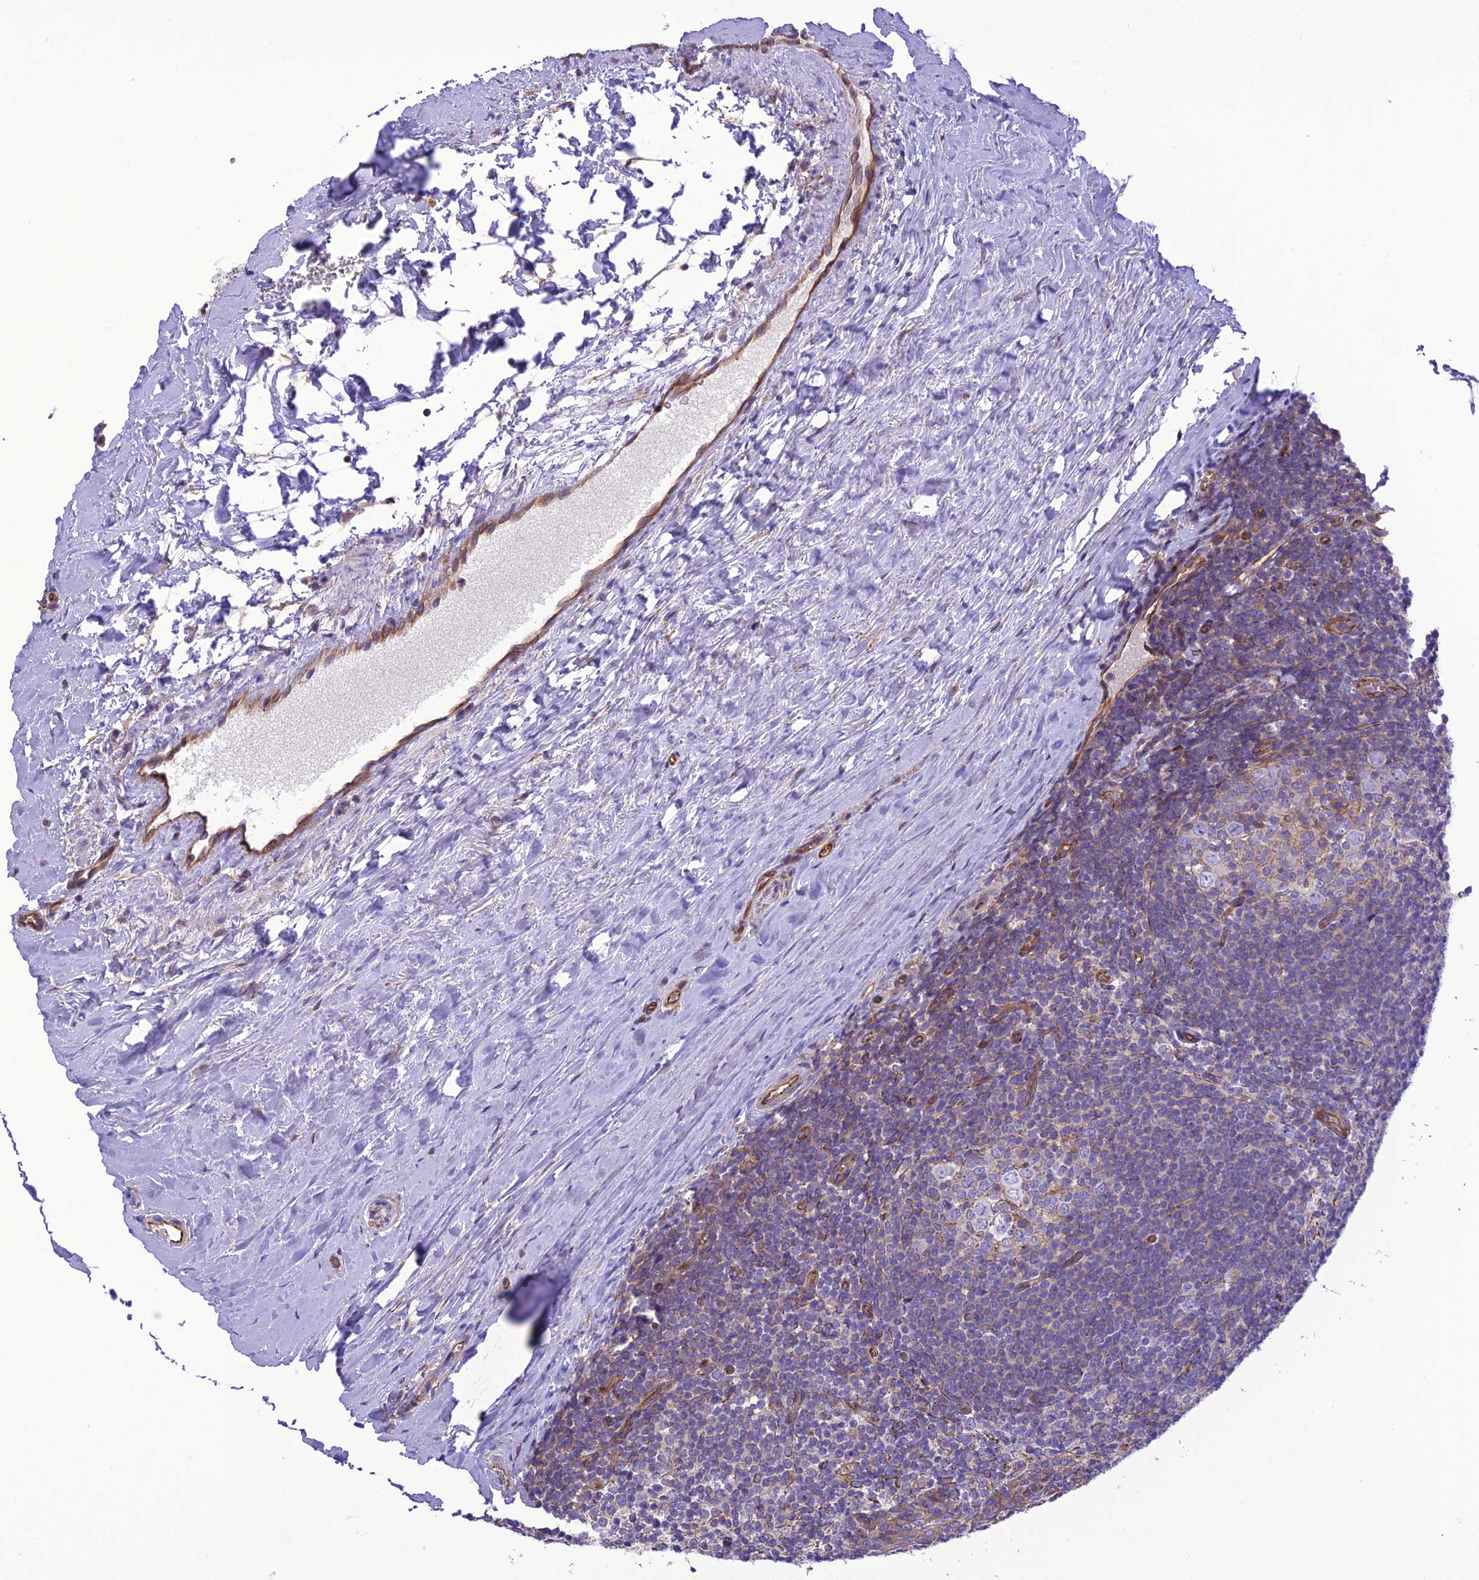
{"staining": {"intensity": "negative", "quantity": "none", "location": "none"}, "tissue": "tonsil", "cell_type": "Germinal center cells", "image_type": "normal", "snomed": [{"axis": "morphology", "description": "Normal tissue, NOS"}, {"axis": "topography", "description": "Tonsil"}], "caption": "High magnification brightfield microscopy of unremarkable tonsil stained with DAB (brown) and counterstained with hematoxylin (blue): germinal center cells show no significant staining. (Brightfield microscopy of DAB (3,3'-diaminobenzidine) immunohistochemistry (IHC) at high magnification).", "gene": "PPFIA3", "patient": {"sex": "male", "age": 27}}